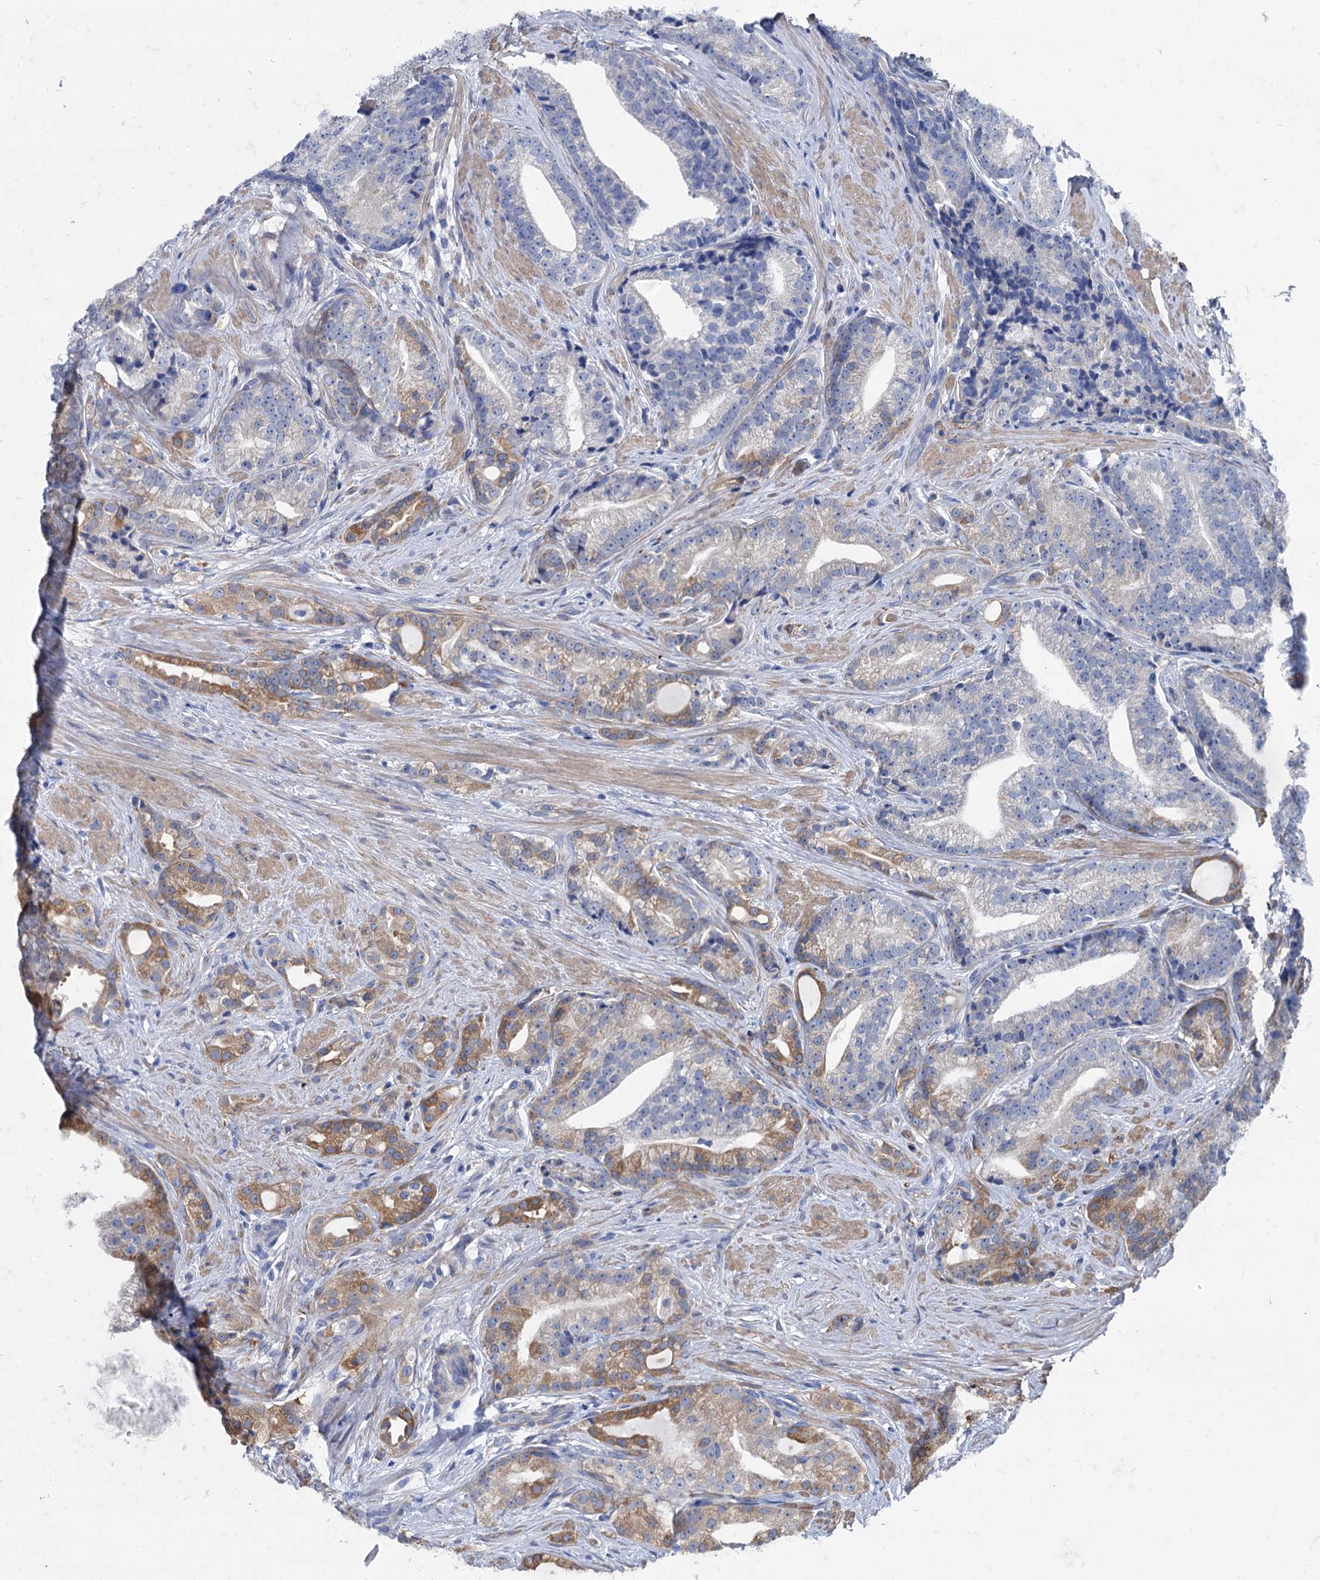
{"staining": {"intensity": "moderate", "quantity": "<25%", "location": "cytoplasmic/membranous"}, "tissue": "prostate cancer", "cell_type": "Tumor cells", "image_type": "cancer", "snomed": [{"axis": "morphology", "description": "Adenocarcinoma, Low grade"}, {"axis": "topography", "description": "Prostate"}], "caption": "Immunohistochemistry (IHC) micrograph of prostate low-grade adenocarcinoma stained for a protein (brown), which exhibits low levels of moderate cytoplasmic/membranous staining in approximately <25% of tumor cells.", "gene": "FOXR2", "patient": {"sex": "male", "age": 71}}